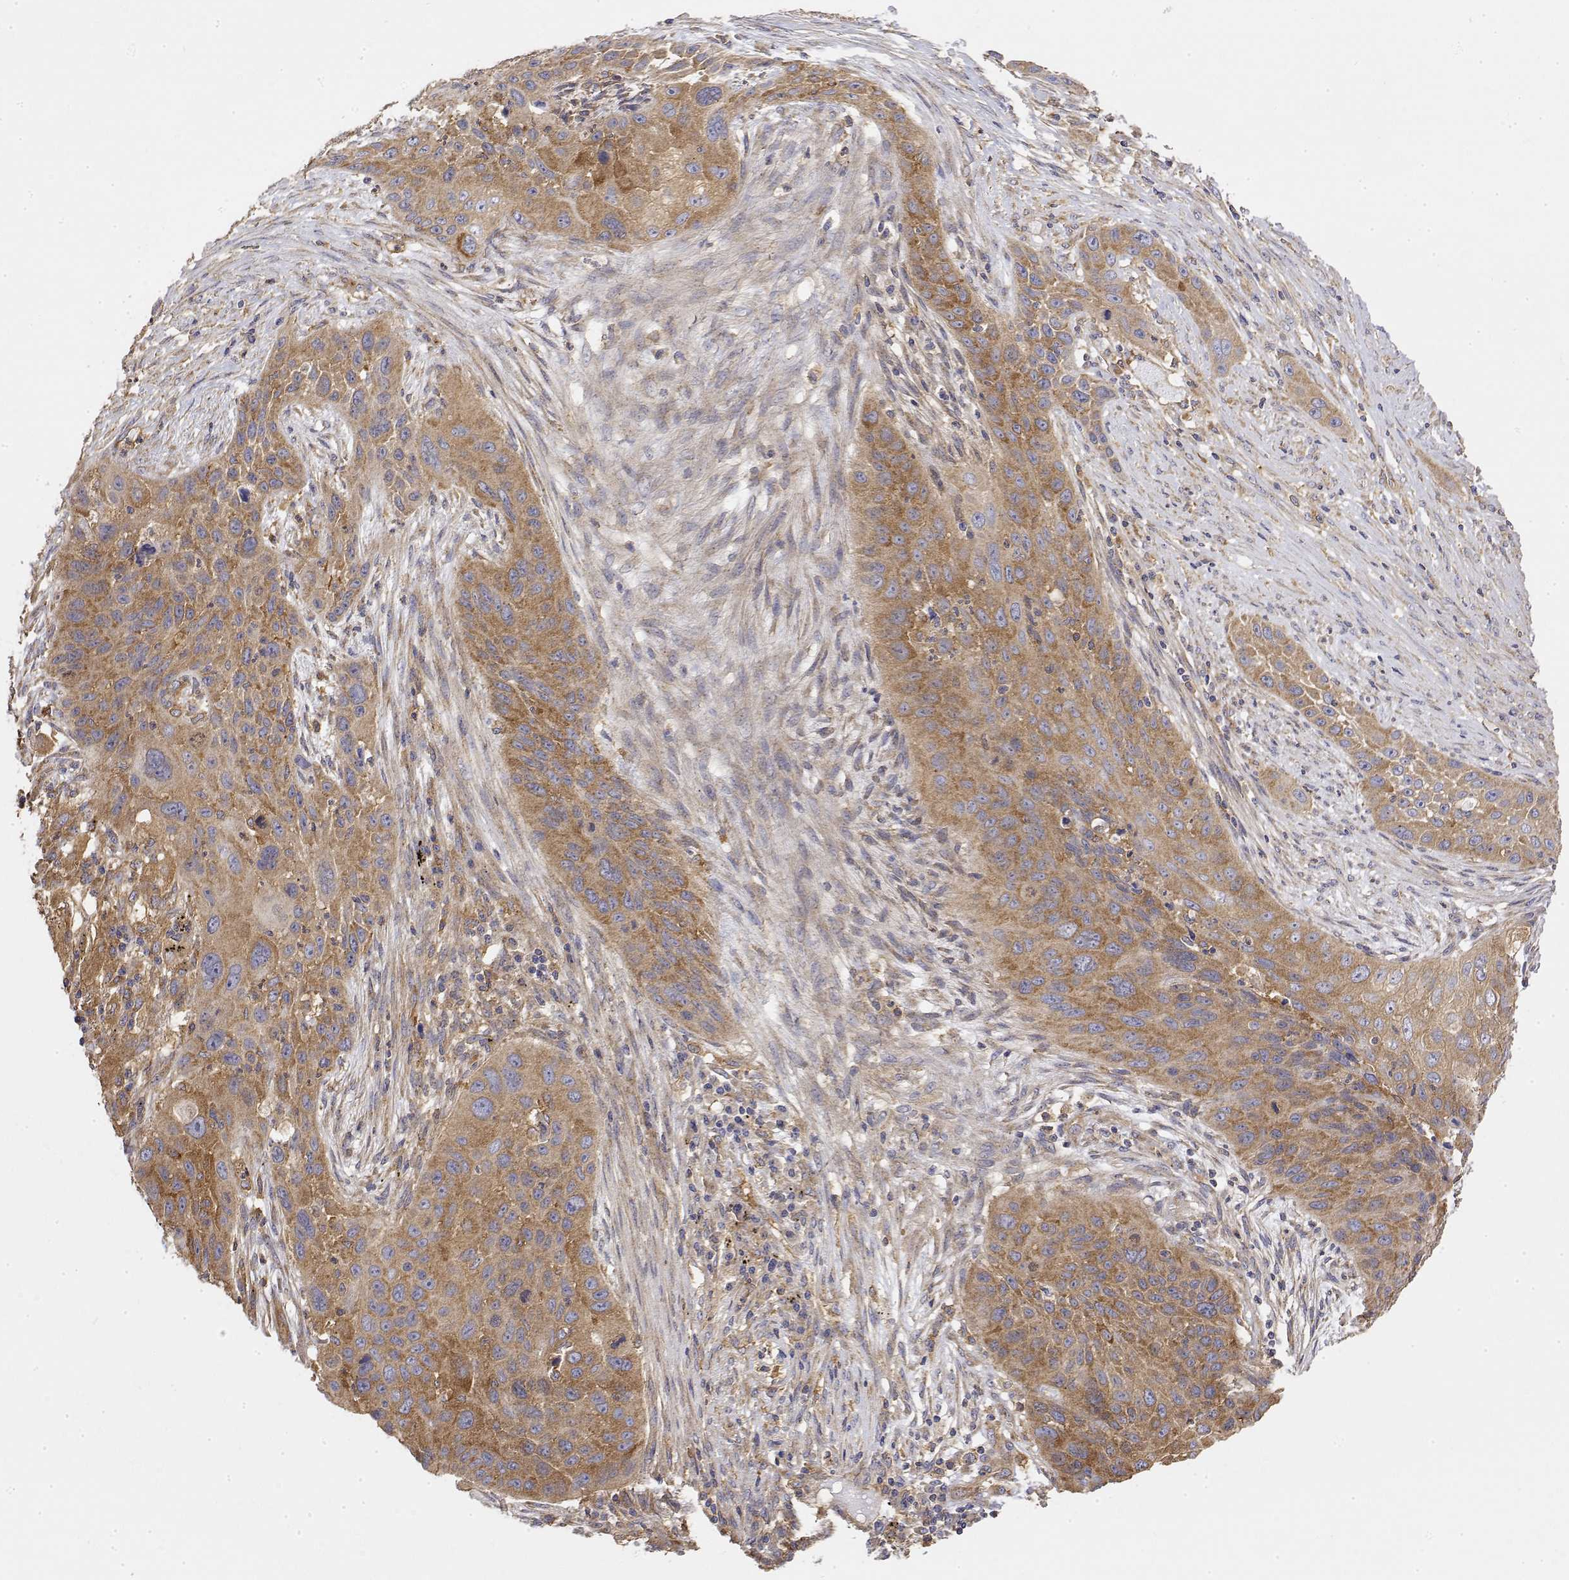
{"staining": {"intensity": "moderate", "quantity": ">75%", "location": "cytoplasmic/membranous"}, "tissue": "lung cancer", "cell_type": "Tumor cells", "image_type": "cancer", "snomed": [{"axis": "morphology", "description": "Squamous cell carcinoma, NOS"}, {"axis": "topography", "description": "Lung"}], "caption": "Protein staining by IHC demonstrates moderate cytoplasmic/membranous staining in about >75% of tumor cells in lung cancer (squamous cell carcinoma).", "gene": "PACSIN2", "patient": {"sex": "male", "age": 63}}